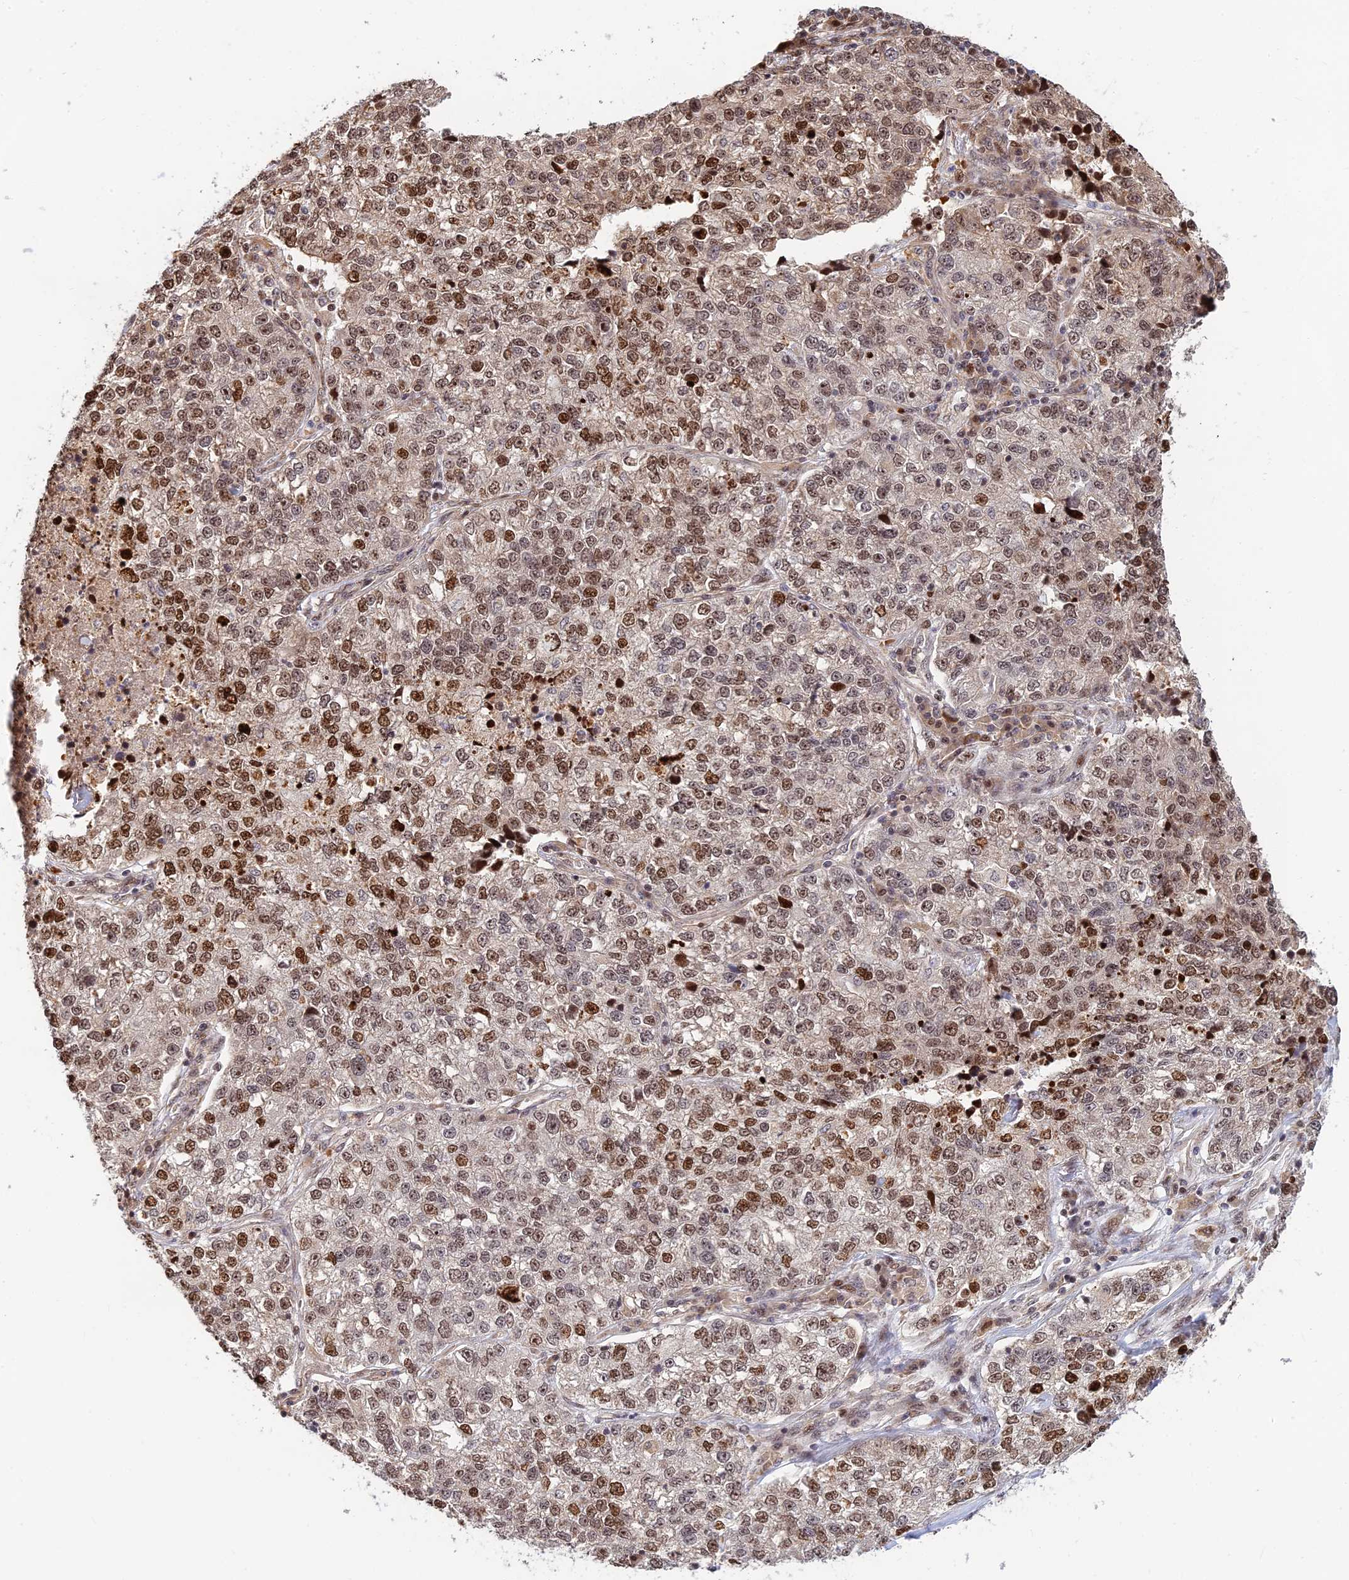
{"staining": {"intensity": "strong", "quantity": "25%-75%", "location": "nuclear"}, "tissue": "lung cancer", "cell_type": "Tumor cells", "image_type": "cancer", "snomed": [{"axis": "morphology", "description": "Adenocarcinoma, NOS"}, {"axis": "topography", "description": "Lung"}], "caption": "DAB (3,3'-diaminobenzidine) immunohistochemical staining of human adenocarcinoma (lung) displays strong nuclear protein positivity in about 25%-75% of tumor cells.", "gene": "UFSP2", "patient": {"sex": "male", "age": 49}}